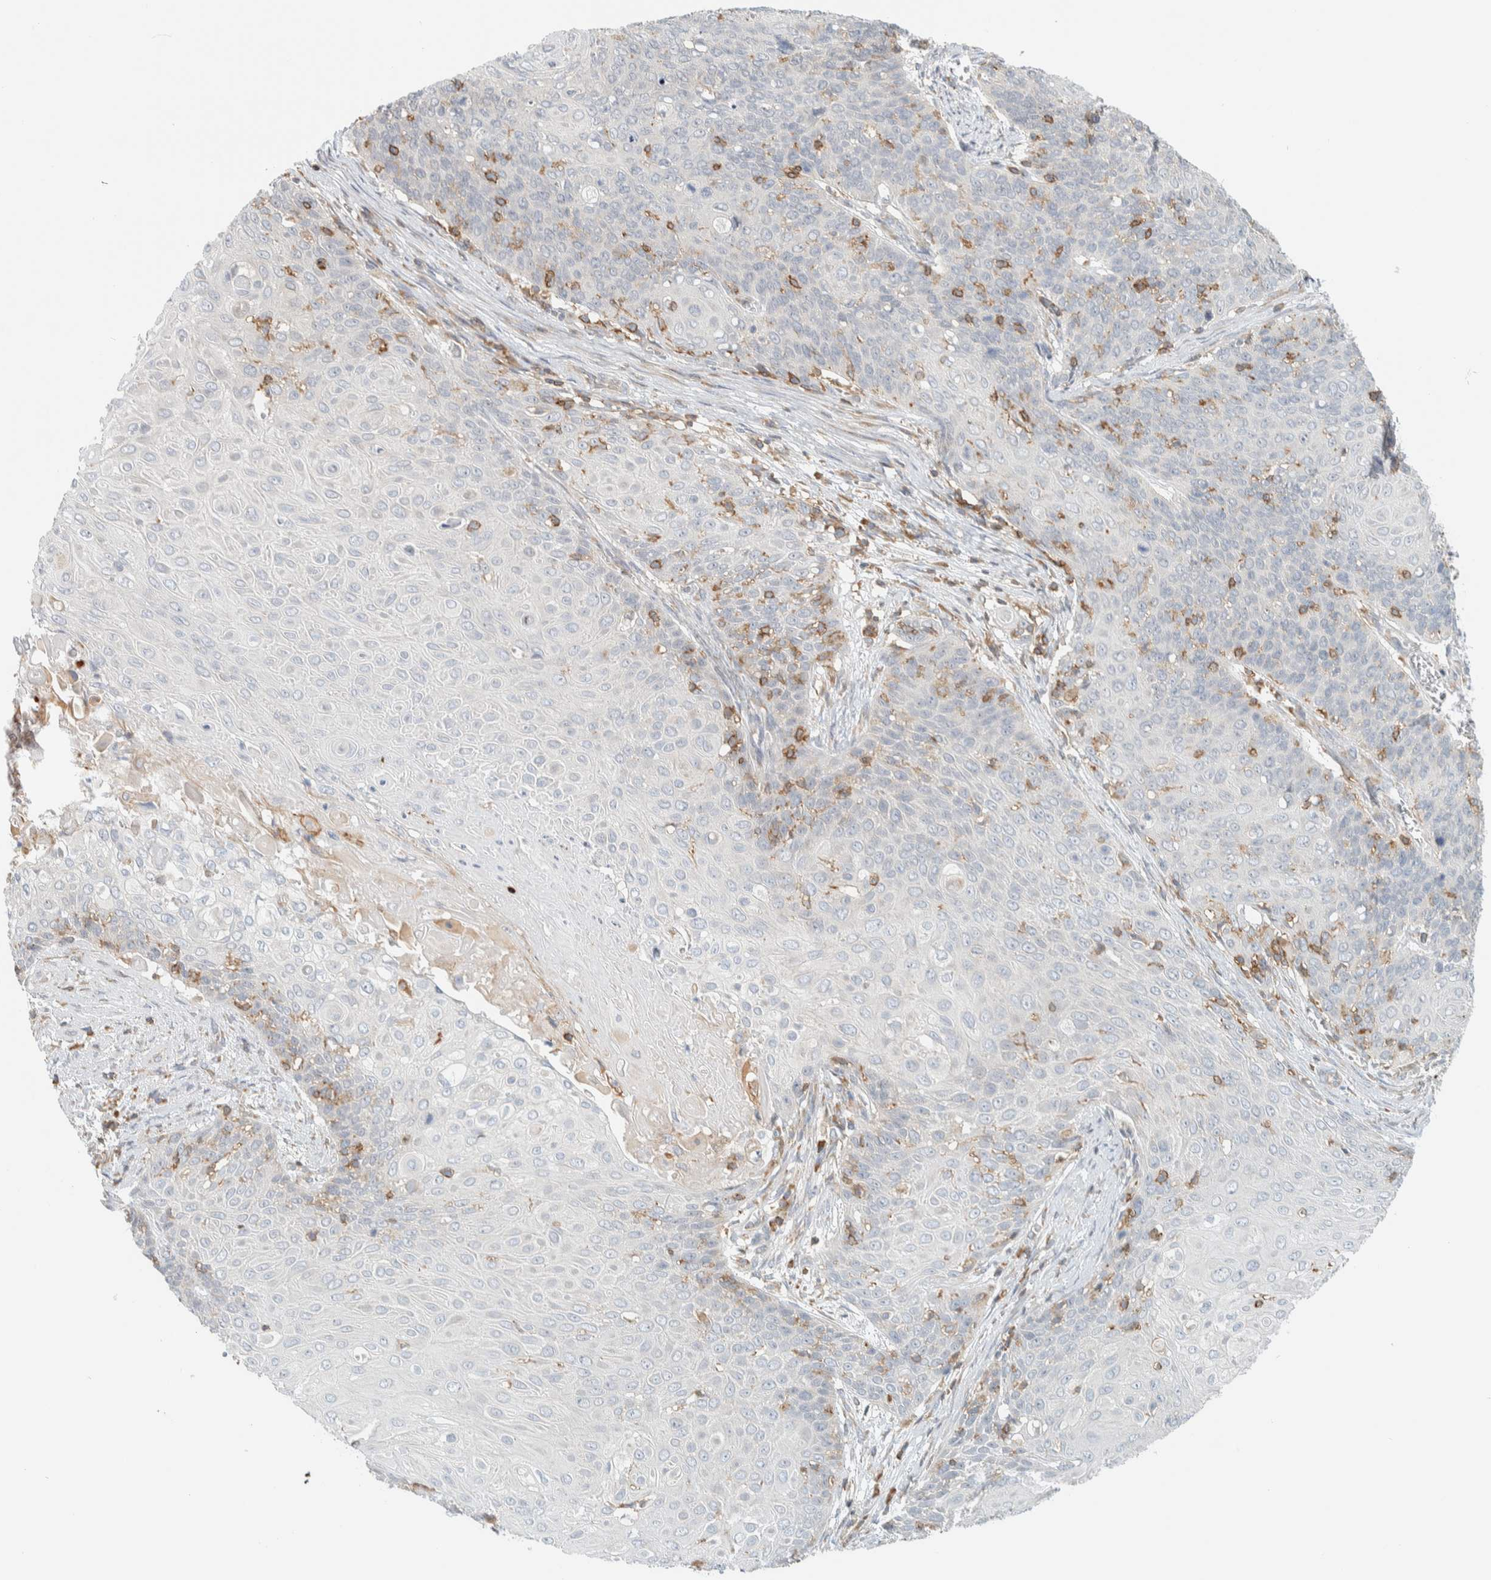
{"staining": {"intensity": "negative", "quantity": "none", "location": "none"}, "tissue": "cervical cancer", "cell_type": "Tumor cells", "image_type": "cancer", "snomed": [{"axis": "morphology", "description": "Squamous cell carcinoma, NOS"}, {"axis": "topography", "description": "Cervix"}], "caption": "High magnification brightfield microscopy of cervical cancer (squamous cell carcinoma) stained with DAB (3,3'-diaminobenzidine) (brown) and counterstained with hematoxylin (blue): tumor cells show no significant positivity. Nuclei are stained in blue.", "gene": "CCDC57", "patient": {"sex": "female", "age": 39}}